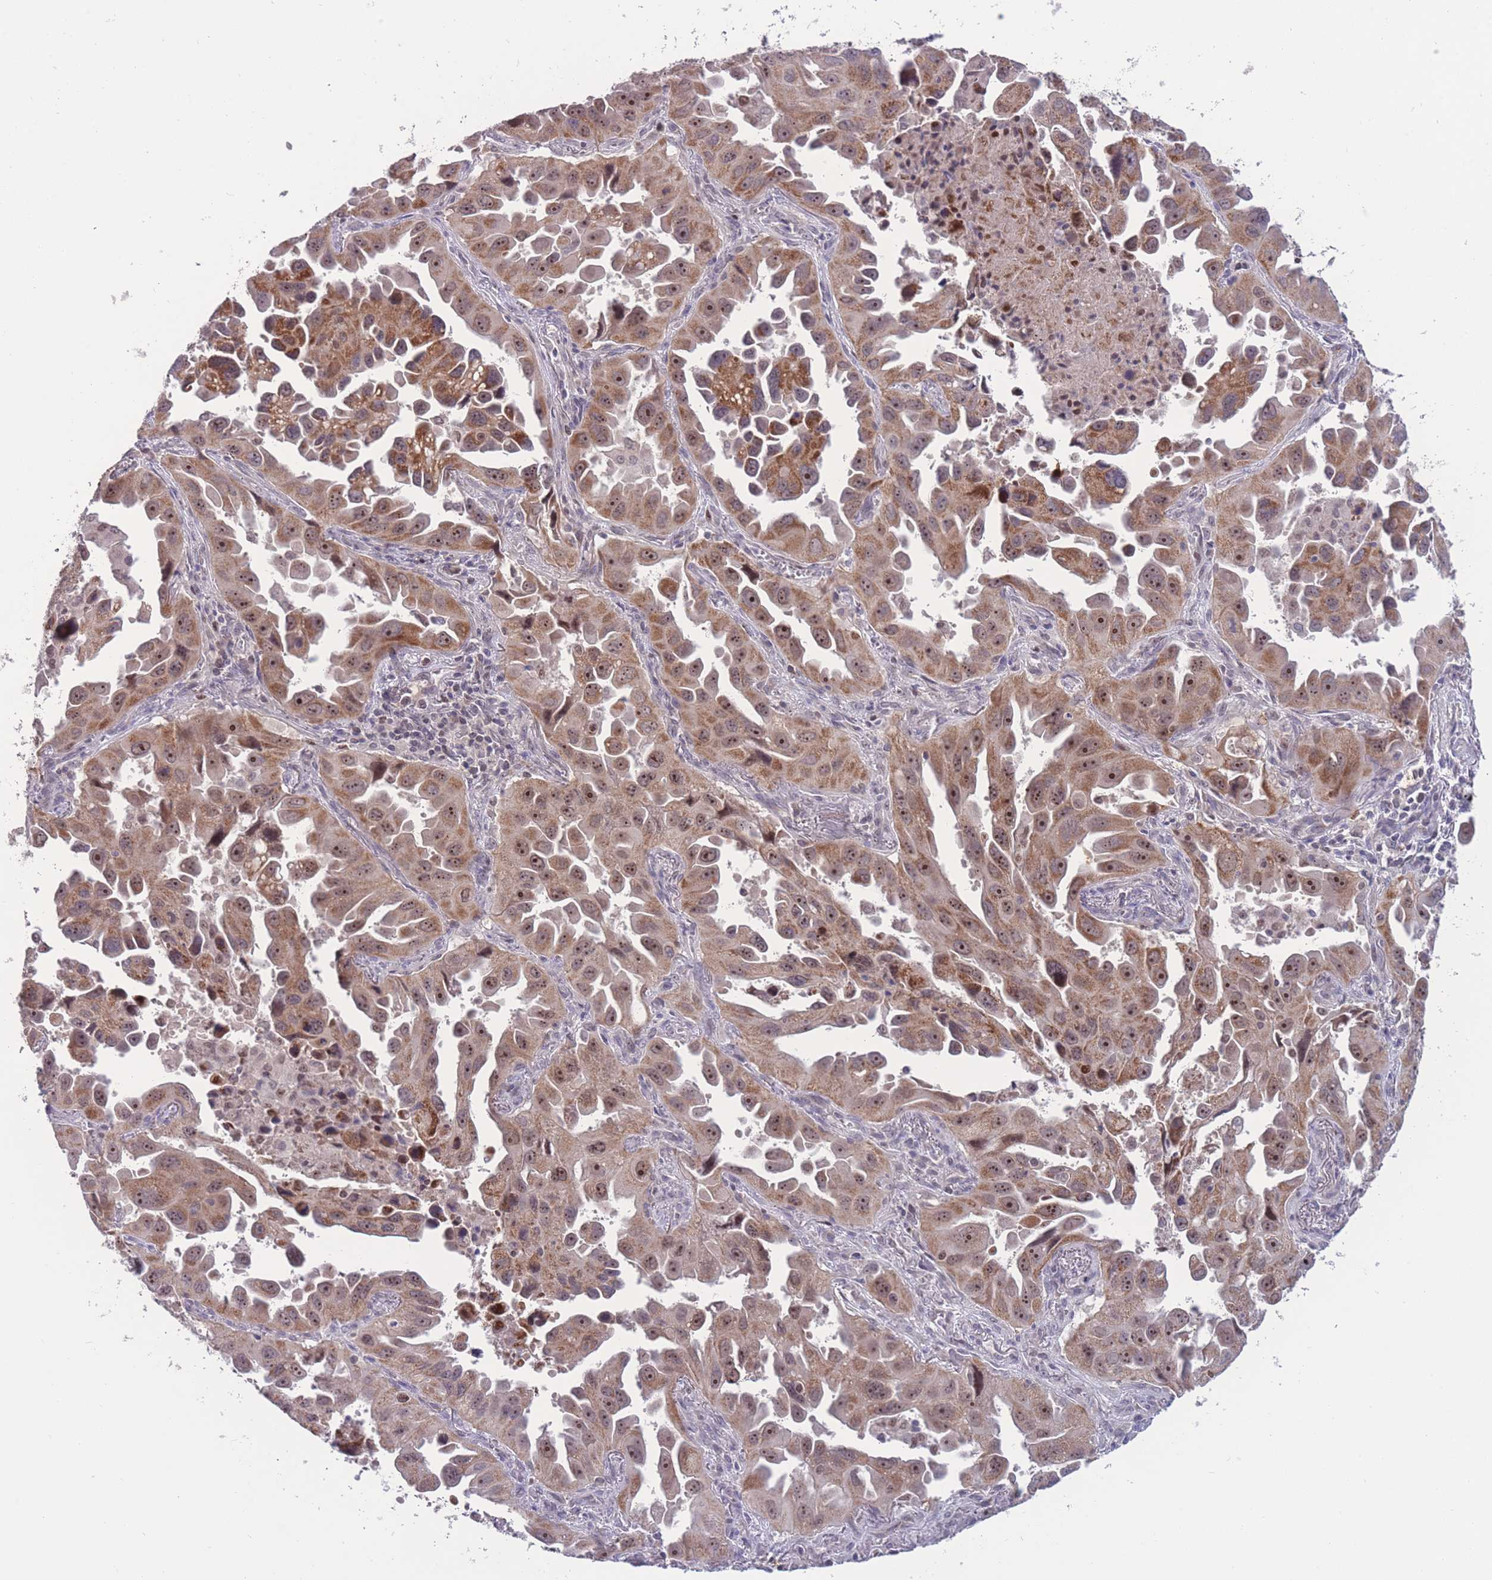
{"staining": {"intensity": "strong", "quantity": ">75%", "location": "cytoplasmic/membranous,nuclear"}, "tissue": "lung cancer", "cell_type": "Tumor cells", "image_type": "cancer", "snomed": [{"axis": "morphology", "description": "Adenocarcinoma, NOS"}, {"axis": "topography", "description": "Lung"}], "caption": "Human adenocarcinoma (lung) stained with a brown dye reveals strong cytoplasmic/membranous and nuclear positive expression in about >75% of tumor cells.", "gene": "MCIDAS", "patient": {"sex": "male", "age": 66}}